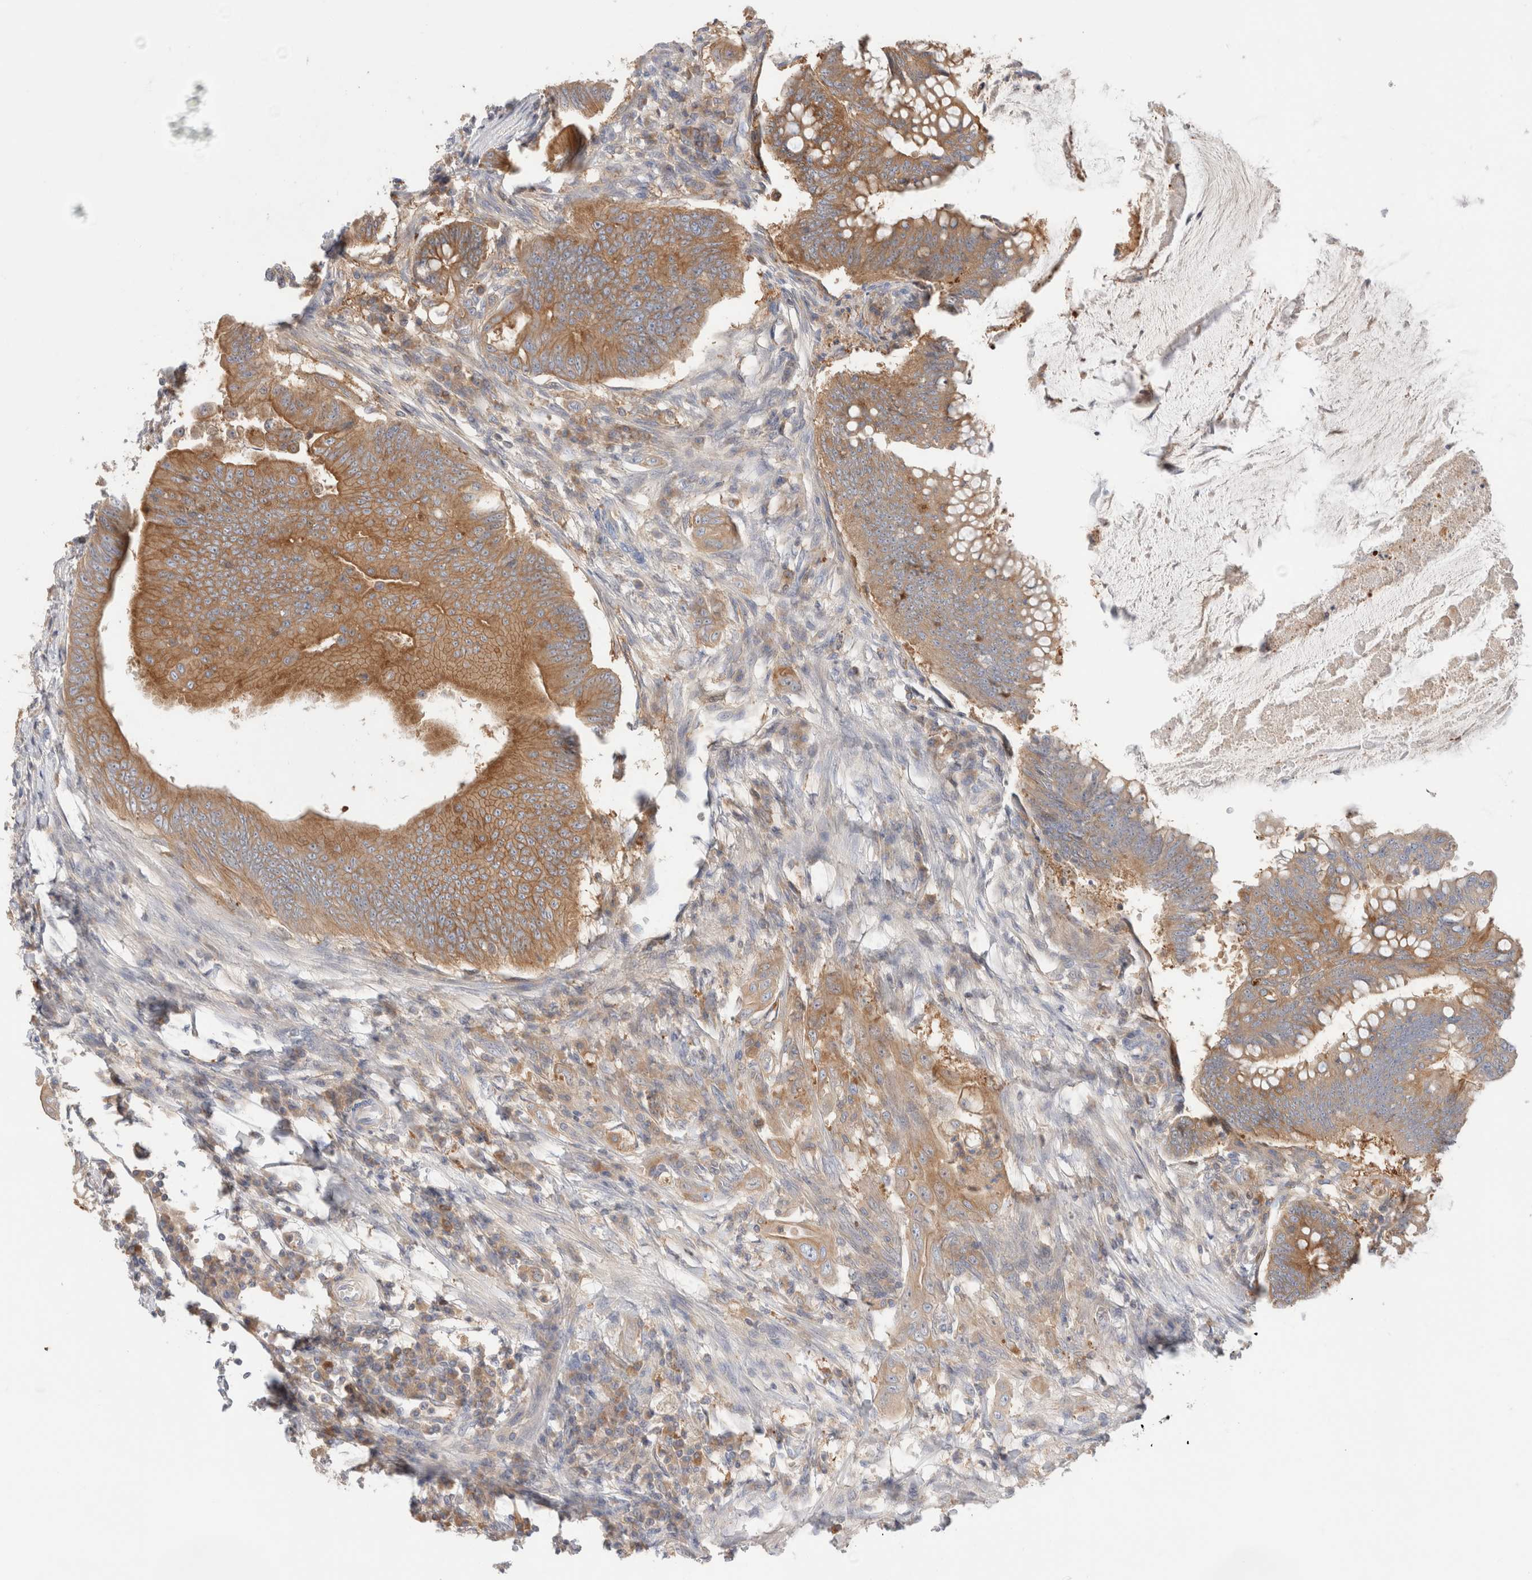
{"staining": {"intensity": "moderate", "quantity": ">75%", "location": "cytoplasmic/membranous"}, "tissue": "colorectal cancer", "cell_type": "Tumor cells", "image_type": "cancer", "snomed": [{"axis": "morphology", "description": "Adenoma, NOS"}, {"axis": "morphology", "description": "Adenocarcinoma, NOS"}, {"axis": "topography", "description": "Colon"}], "caption": "Colorectal cancer (adenoma) was stained to show a protein in brown. There is medium levels of moderate cytoplasmic/membranous staining in about >75% of tumor cells.", "gene": "KLHL14", "patient": {"sex": "male", "age": 79}}